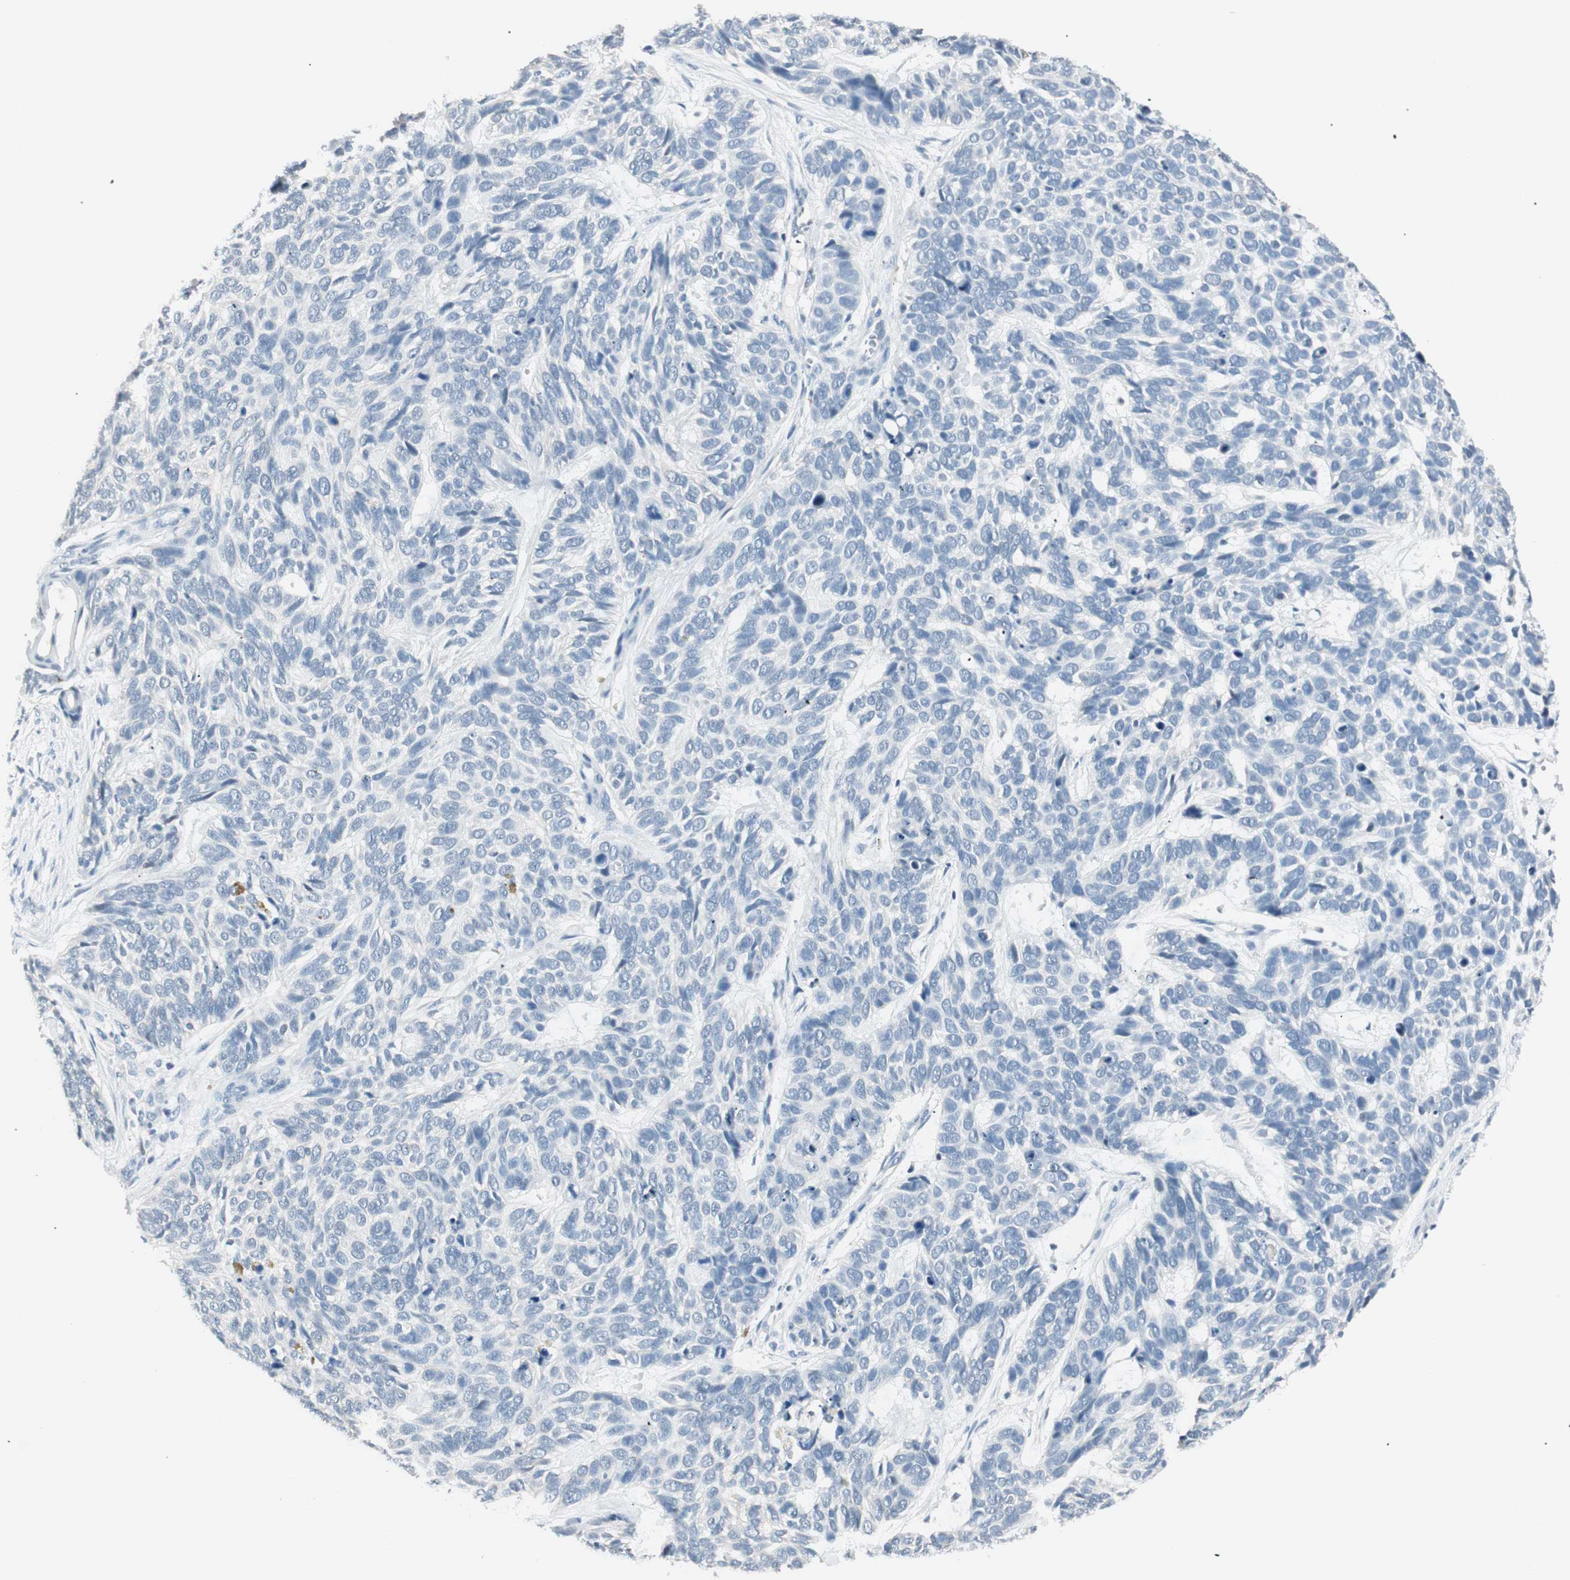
{"staining": {"intensity": "negative", "quantity": "none", "location": "none"}, "tissue": "skin cancer", "cell_type": "Tumor cells", "image_type": "cancer", "snomed": [{"axis": "morphology", "description": "Basal cell carcinoma"}, {"axis": "topography", "description": "Skin"}], "caption": "A histopathology image of skin basal cell carcinoma stained for a protein reveals no brown staining in tumor cells.", "gene": "HOXB13", "patient": {"sex": "male", "age": 87}}